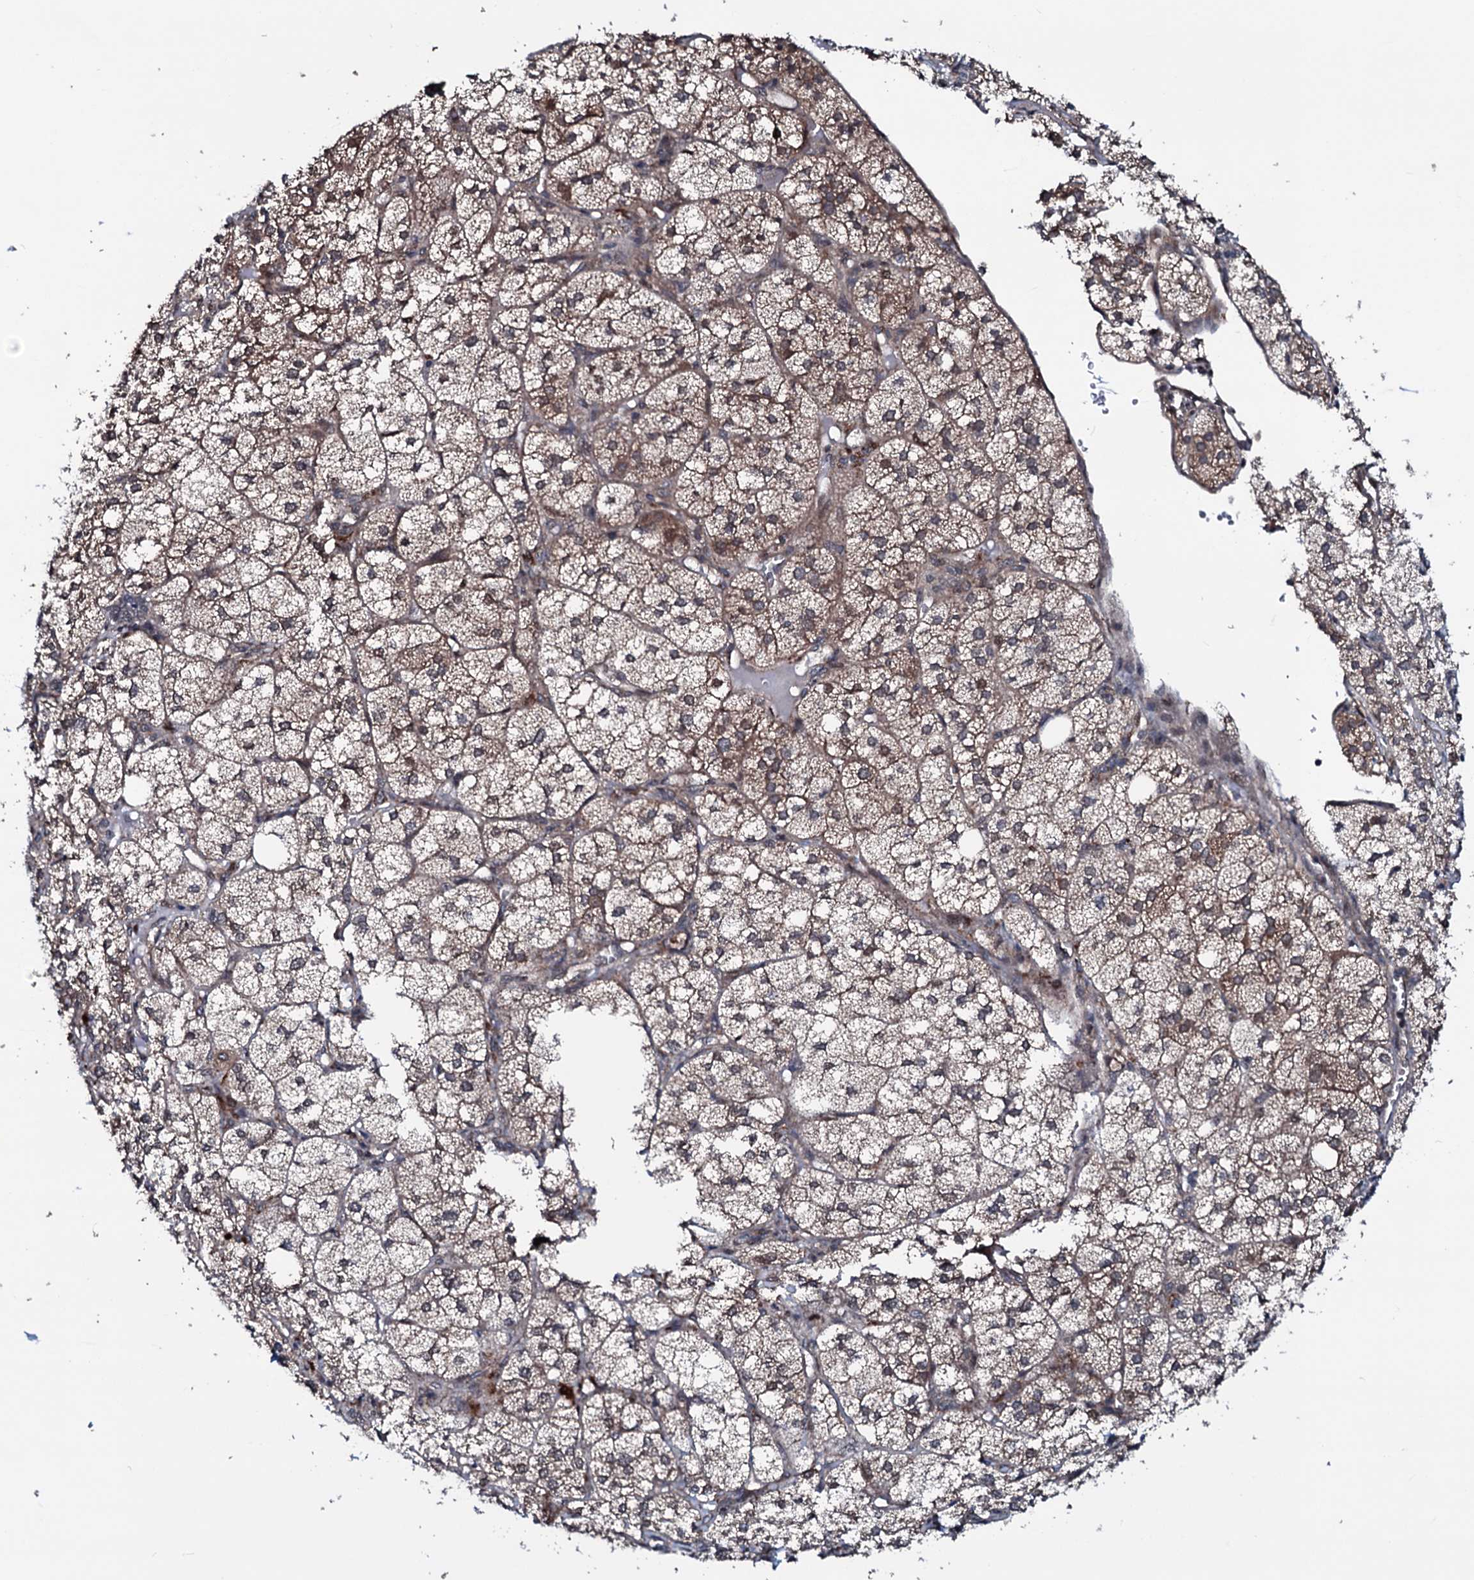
{"staining": {"intensity": "strong", "quantity": "25%-75%", "location": "cytoplasmic/membranous"}, "tissue": "adrenal gland", "cell_type": "Glandular cells", "image_type": "normal", "snomed": [{"axis": "morphology", "description": "Normal tissue, NOS"}, {"axis": "topography", "description": "Adrenal gland"}], "caption": "Approximately 25%-75% of glandular cells in benign human adrenal gland reveal strong cytoplasmic/membranous protein positivity as visualized by brown immunohistochemical staining.", "gene": "OGFOD2", "patient": {"sex": "female", "age": 61}}